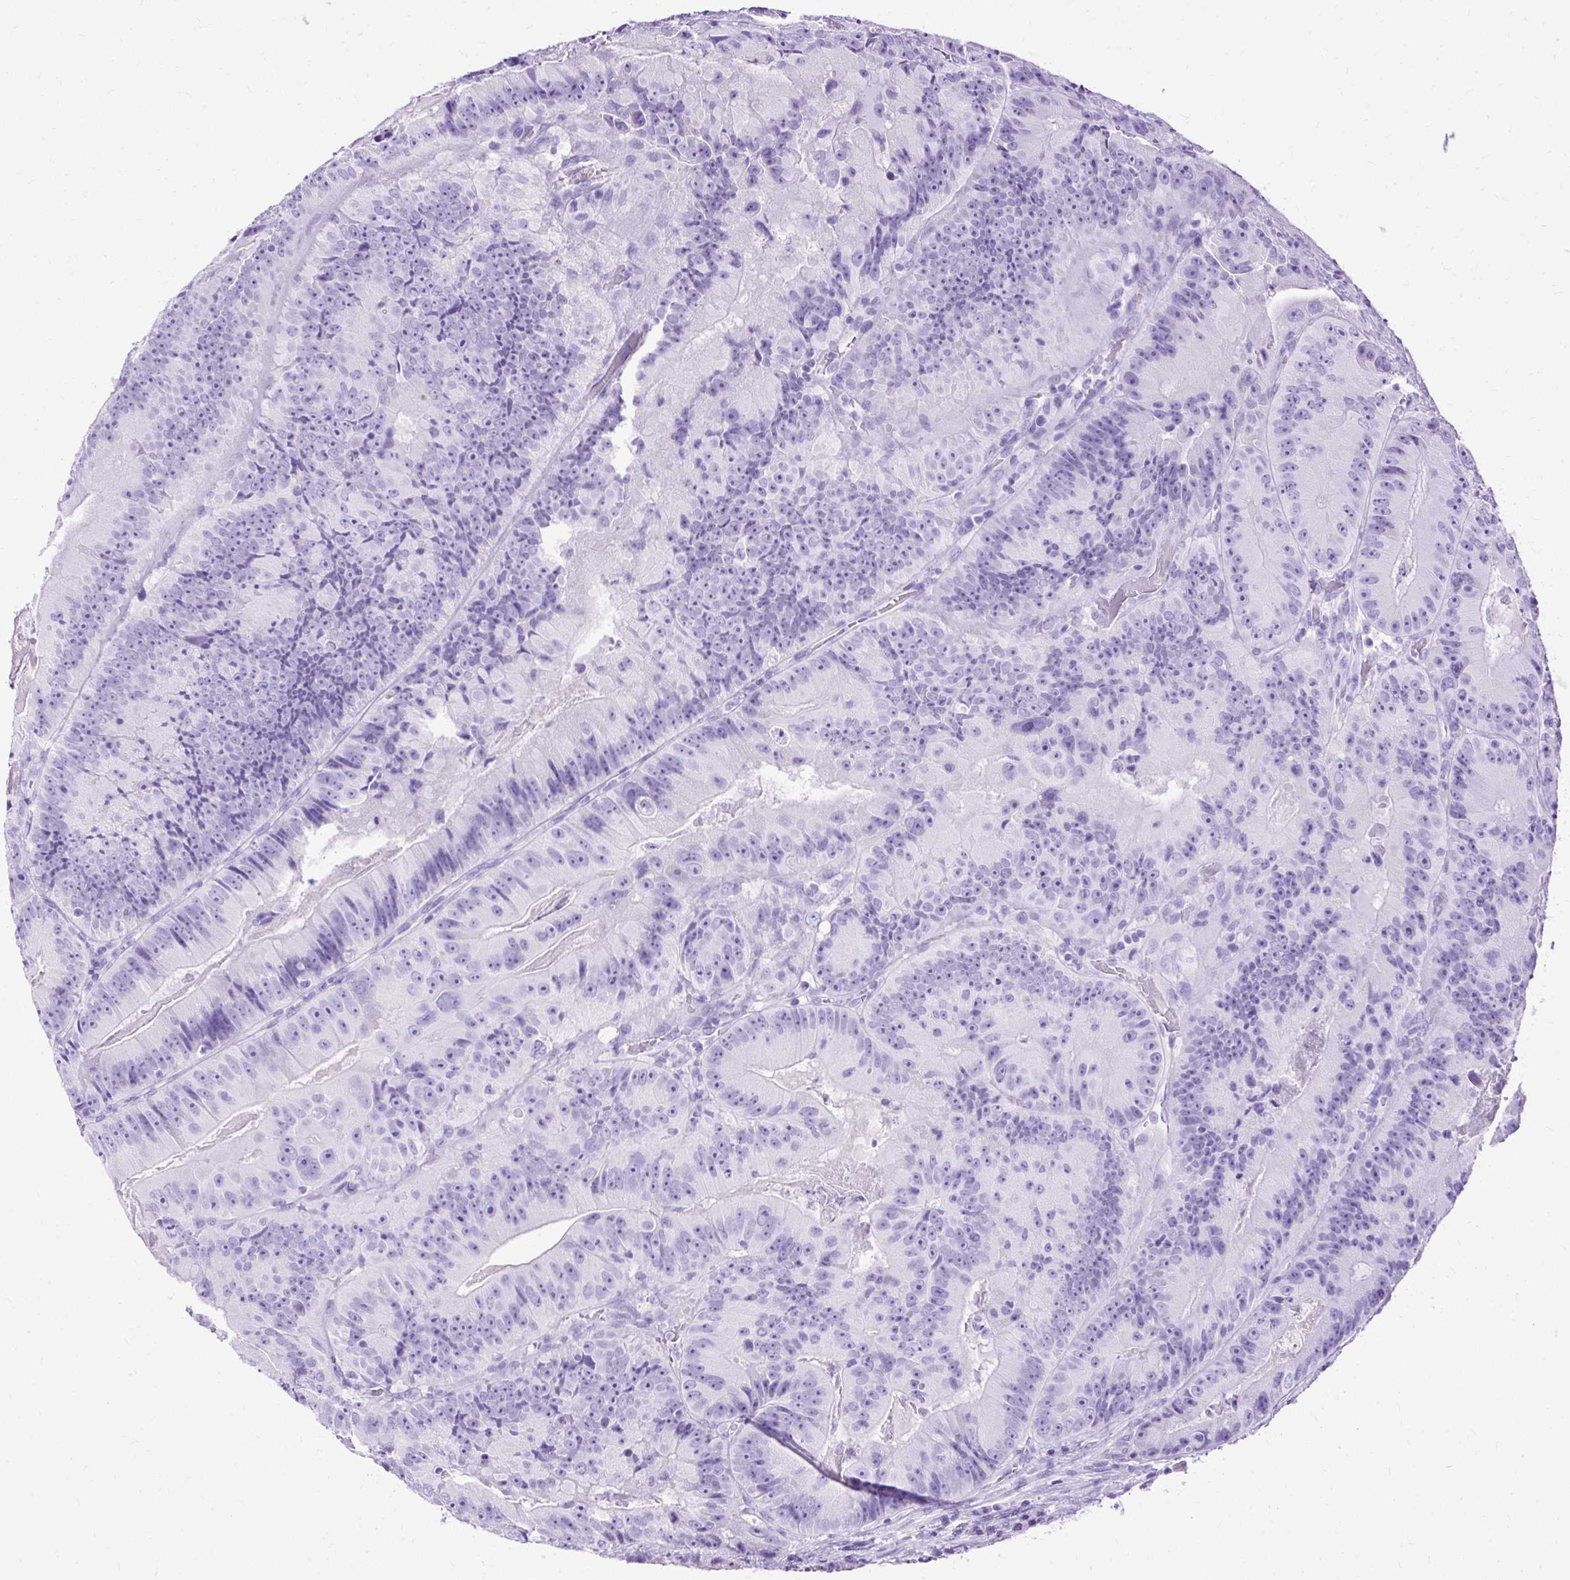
{"staining": {"intensity": "negative", "quantity": "none", "location": "none"}, "tissue": "colorectal cancer", "cell_type": "Tumor cells", "image_type": "cancer", "snomed": [{"axis": "morphology", "description": "Adenocarcinoma, NOS"}, {"axis": "topography", "description": "Colon"}], "caption": "DAB (3,3'-diaminobenzidine) immunohistochemical staining of colorectal cancer demonstrates no significant staining in tumor cells.", "gene": "SLC8A2", "patient": {"sex": "female", "age": 86}}